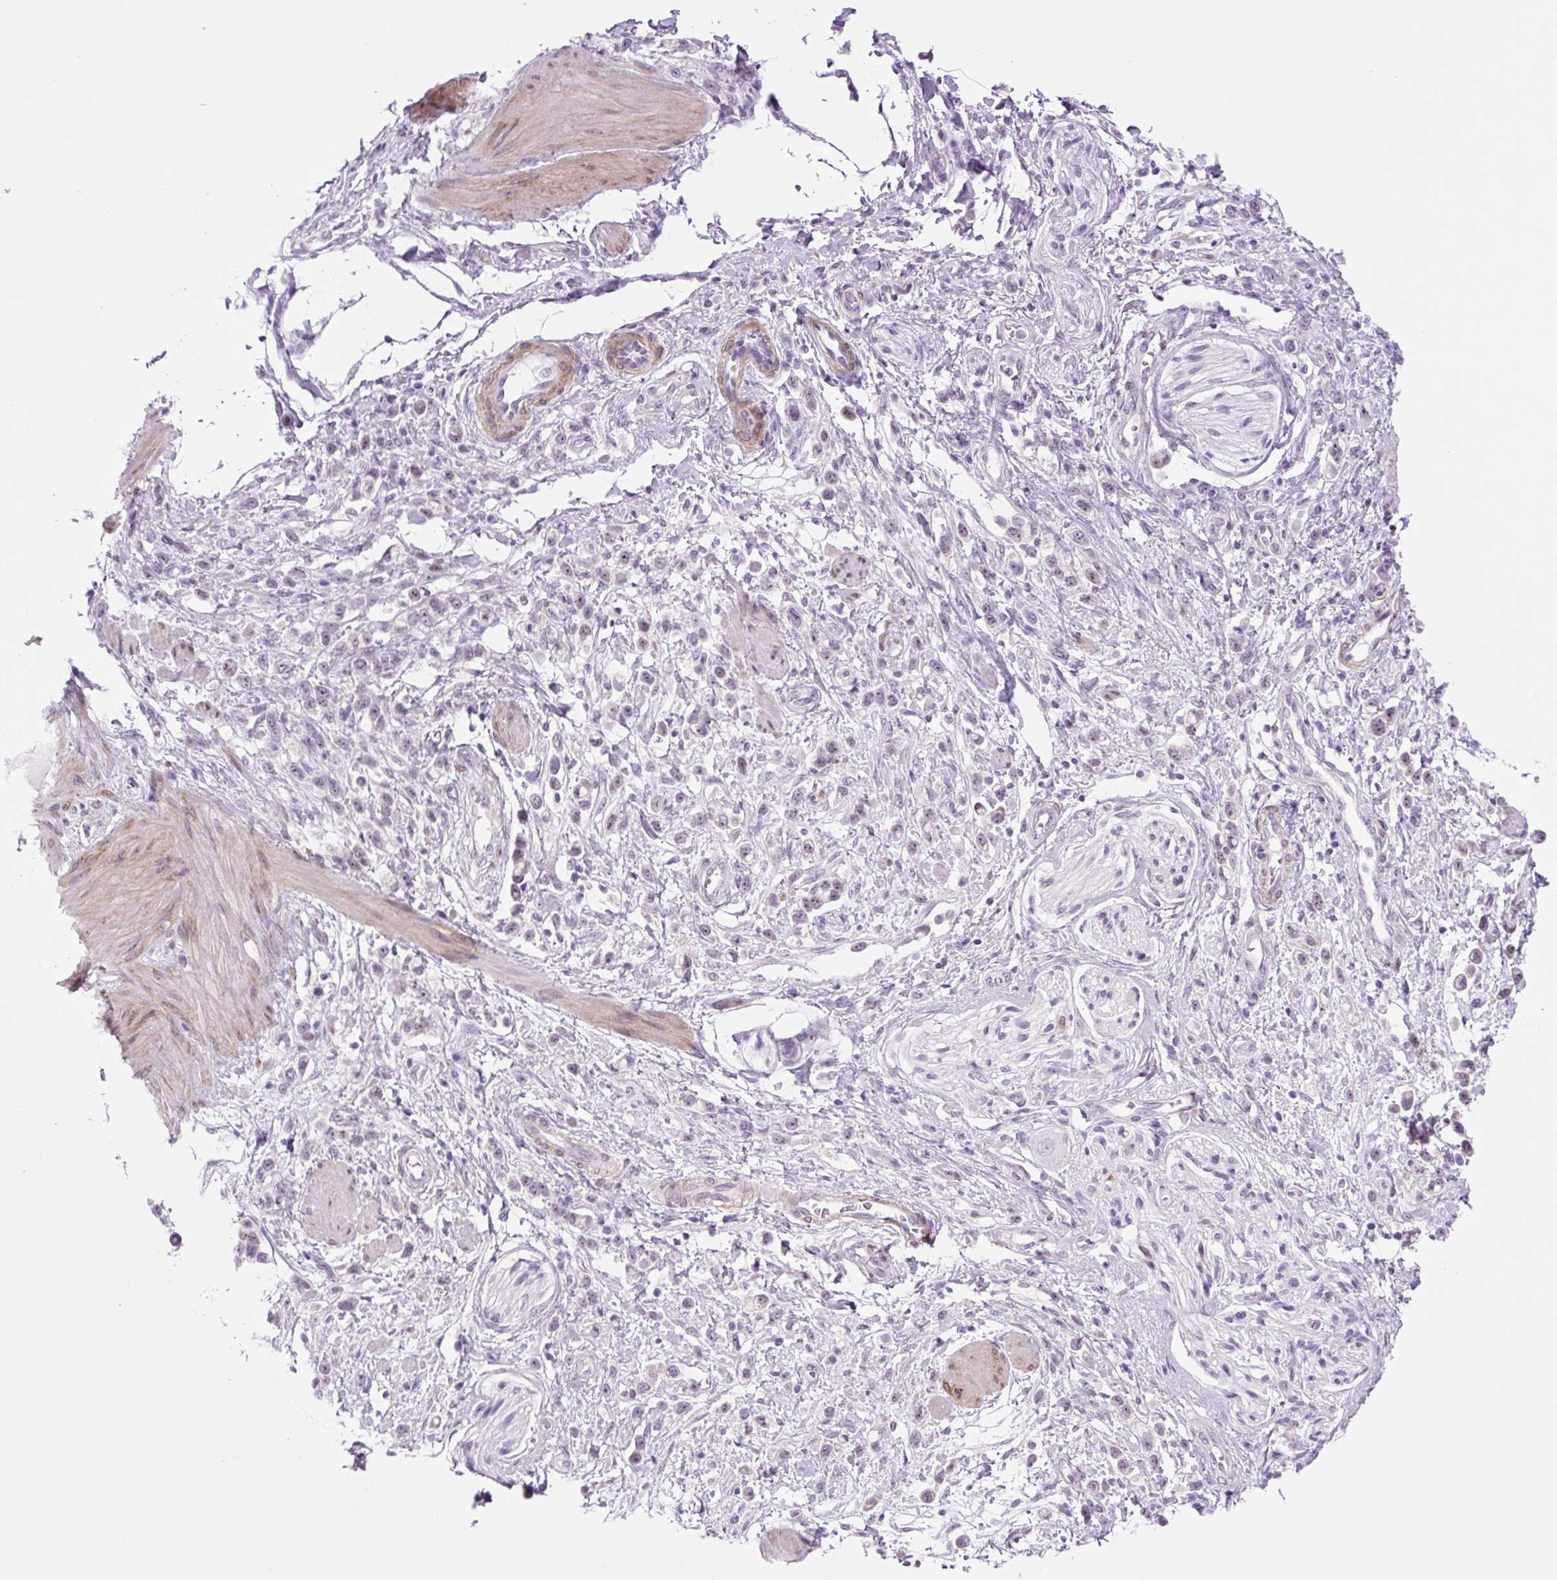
{"staining": {"intensity": "weak", "quantity": "<25%", "location": "nuclear"}, "tissue": "stomach cancer", "cell_type": "Tumor cells", "image_type": "cancer", "snomed": [{"axis": "morphology", "description": "Adenocarcinoma, NOS"}, {"axis": "topography", "description": "Stomach"}], "caption": "Tumor cells show no significant staining in stomach cancer.", "gene": "RRS1", "patient": {"sex": "female", "age": 65}}